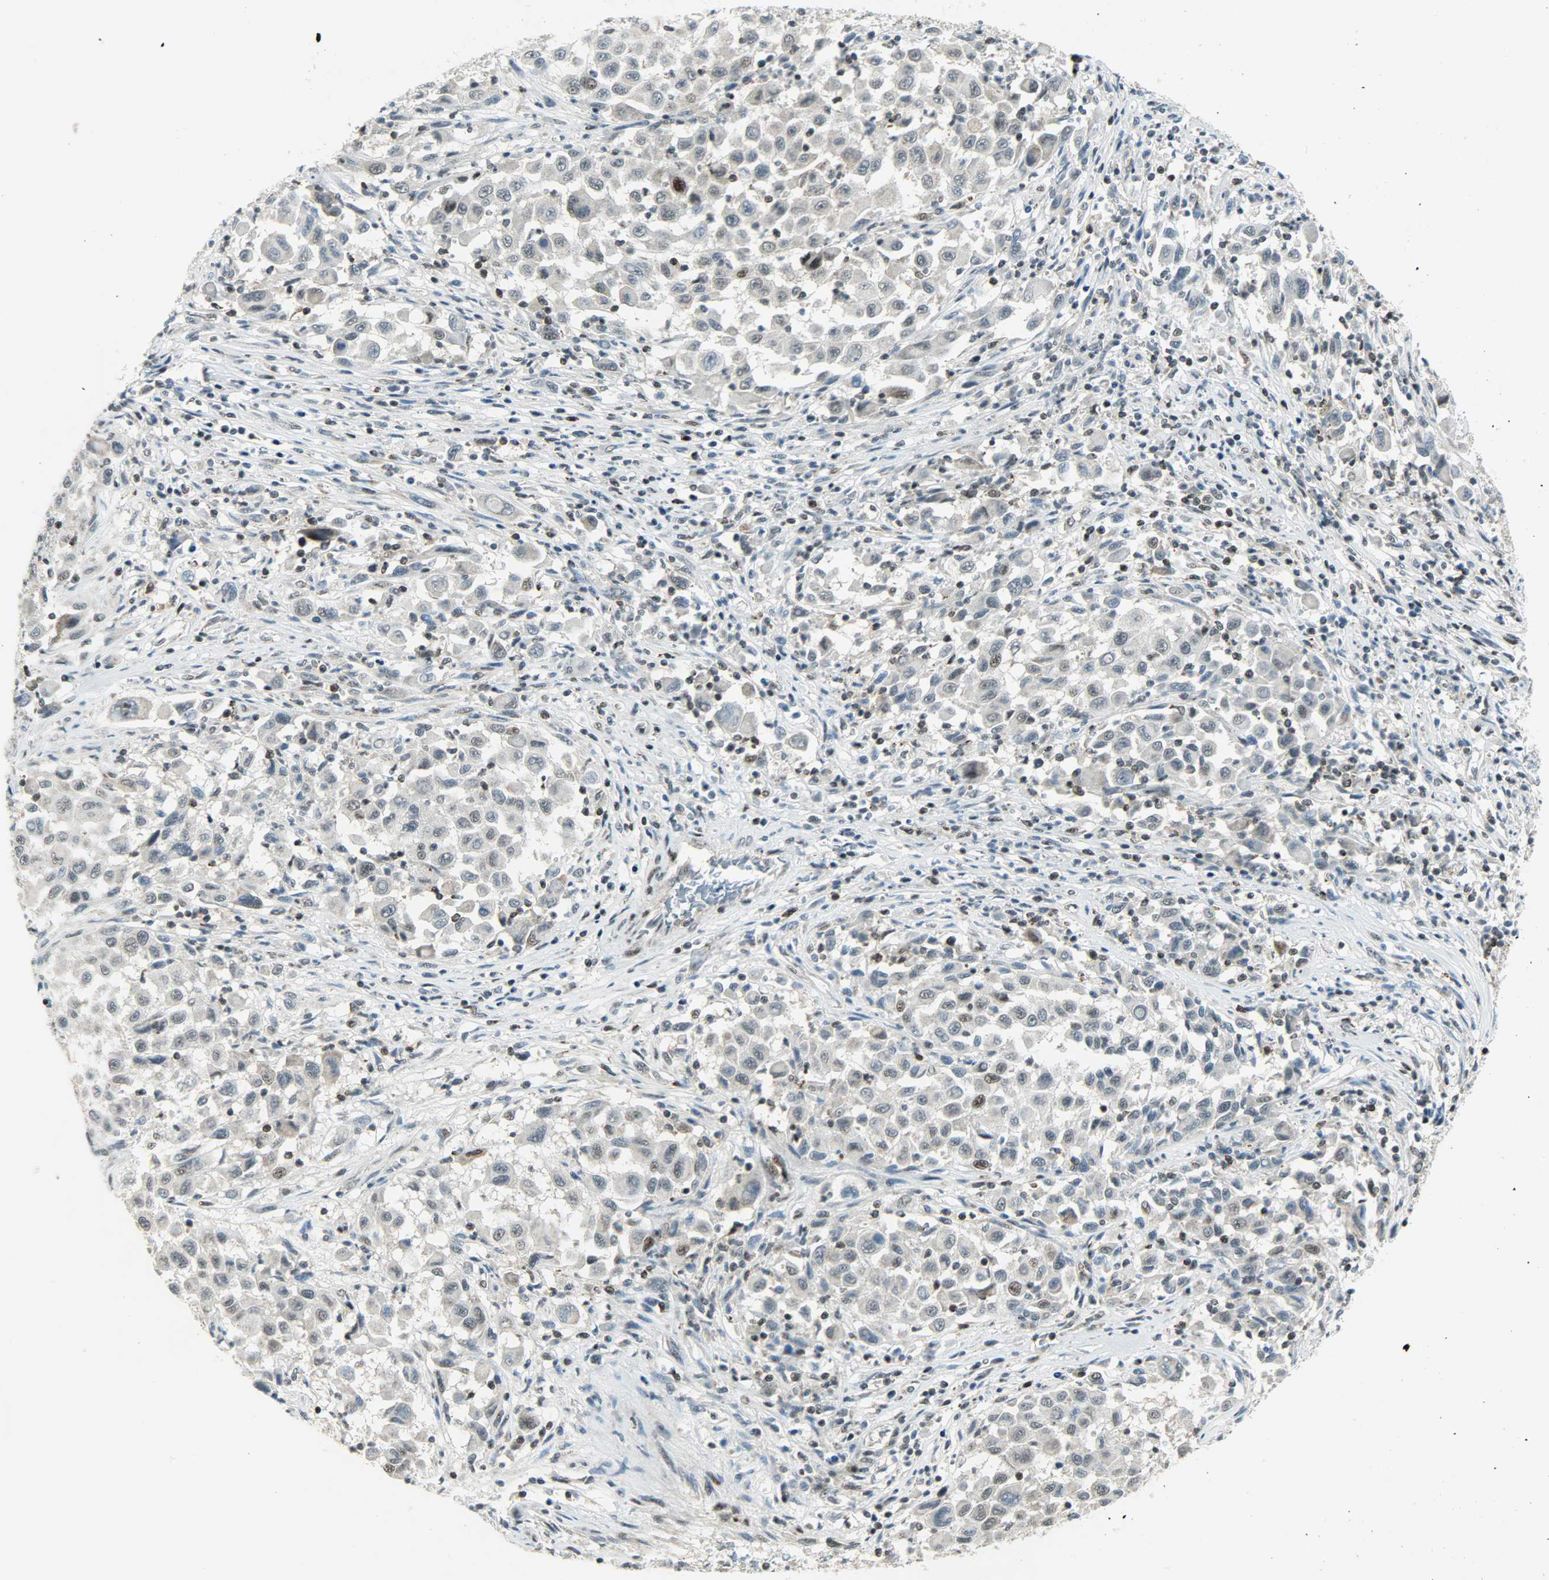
{"staining": {"intensity": "negative", "quantity": "none", "location": "none"}, "tissue": "melanoma", "cell_type": "Tumor cells", "image_type": "cancer", "snomed": [{"axis": "morphology", "description": "Malignant melanoma, Metastatic site"}, {"axis": "topography", "description": "Lymph node"}], "caption": "Immunohistochemistry micrograph of neoplastic tissue: malignant melanoma (metastatic site) stained with DAB (3,3'-diaminobenzidine) displays no significant protein positivity in tumor cells.", "gene": "IL15", "patient": {"sex": "male", "age": 61}}